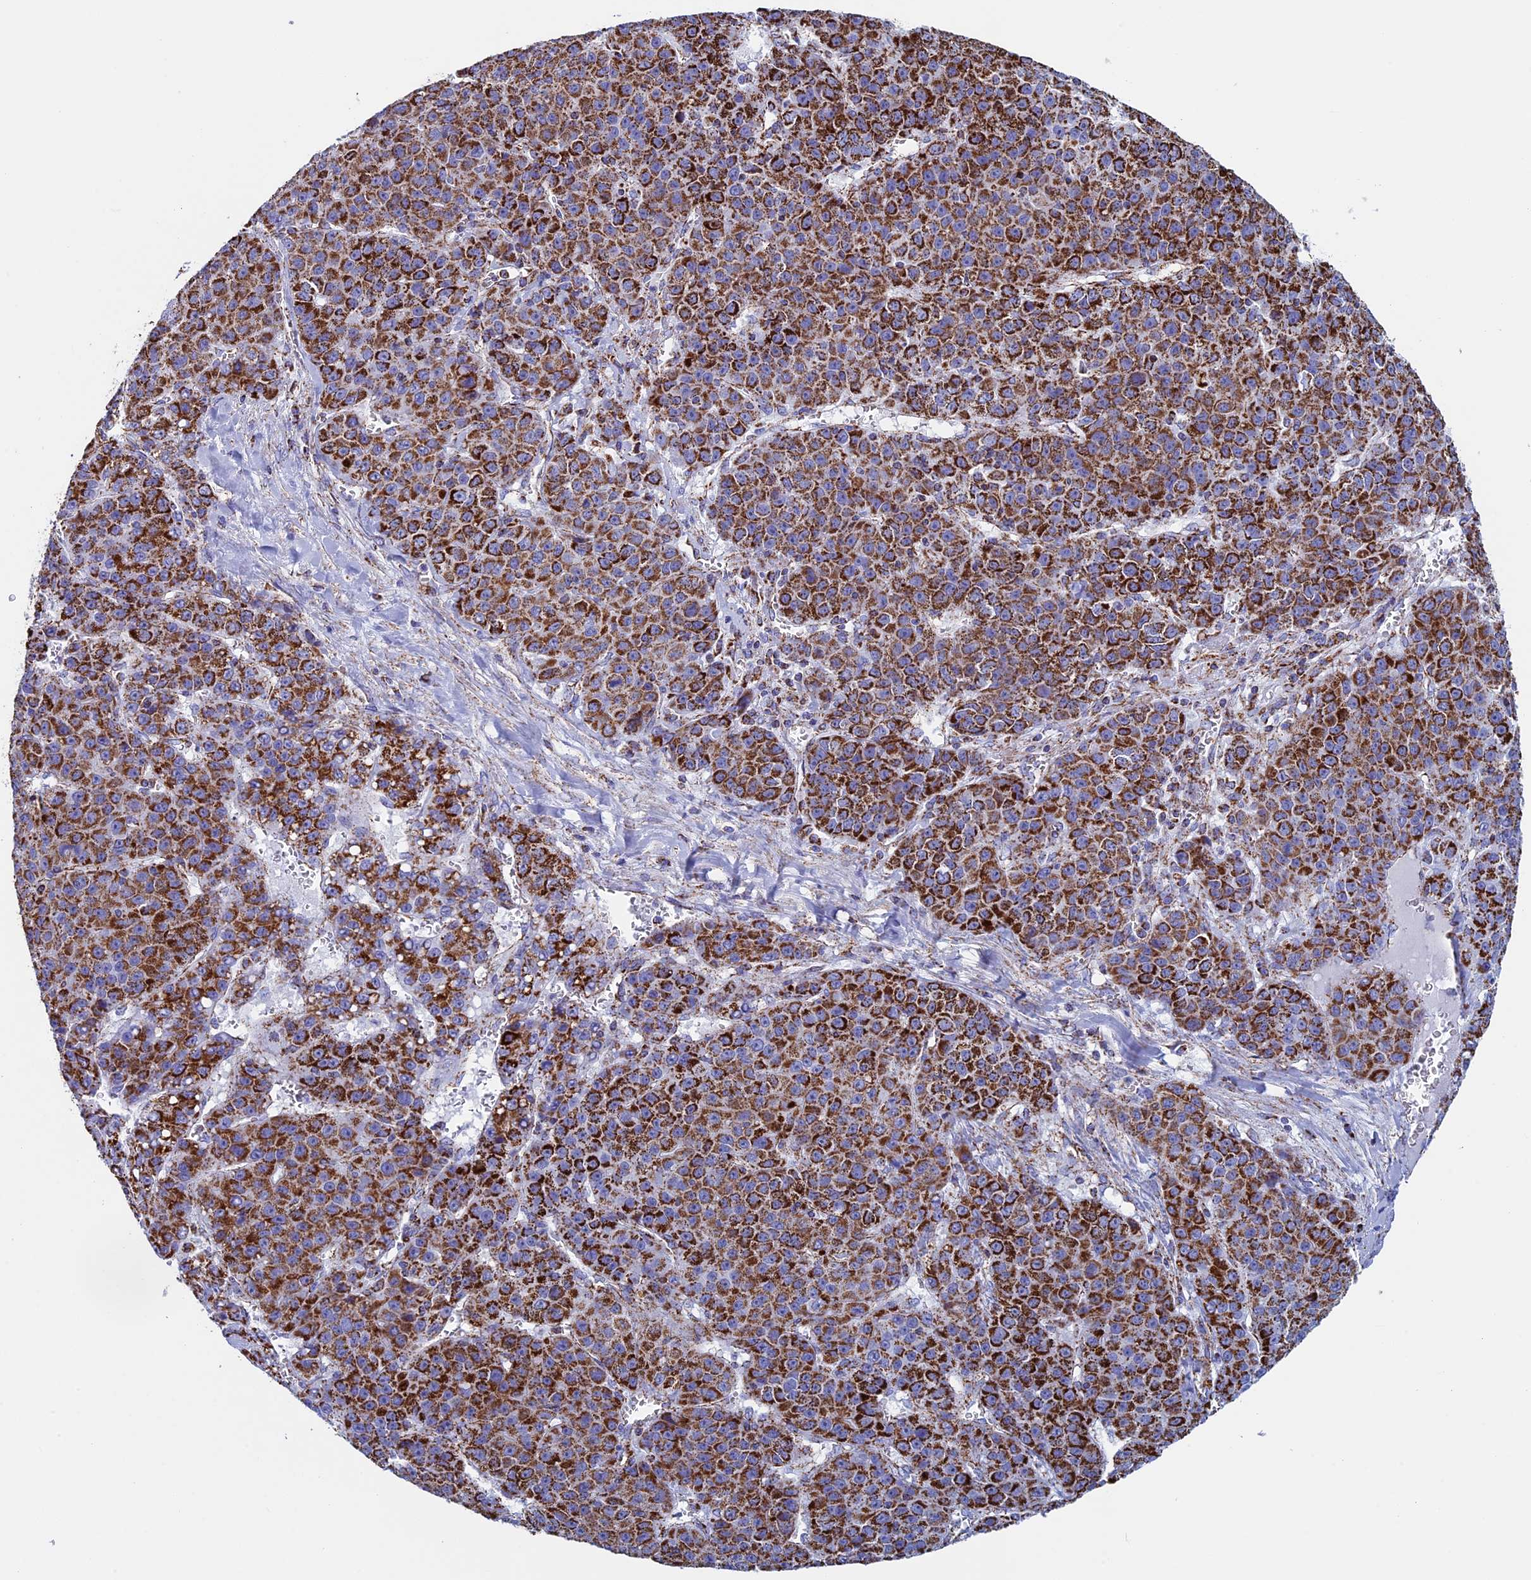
{"staining": {"intensity": "strong", "quantity": ">75%", "location": "cytoplasmic/membranous"}, "tissue": "liver cancer", "cell_type": "Tumor cells", "image_type": "cancer", "snomed": [{"axis": "morphology", "description": "Carcinoma, Hepatocellular, NOS"}, {"axis": "topography", "description": "Liver"}], "caption": "A brown stain labels strong cytoplasmic/membranous expression of a protein in liver cancer (hepatocellular carcinoma) tumor cells. Immunohistochemistry (ihc) stains the protein of interest in brown and the nuclei are stained blue.", "gene": "UQCRFS1", "patient": {"sex": "female", "age": 53}}